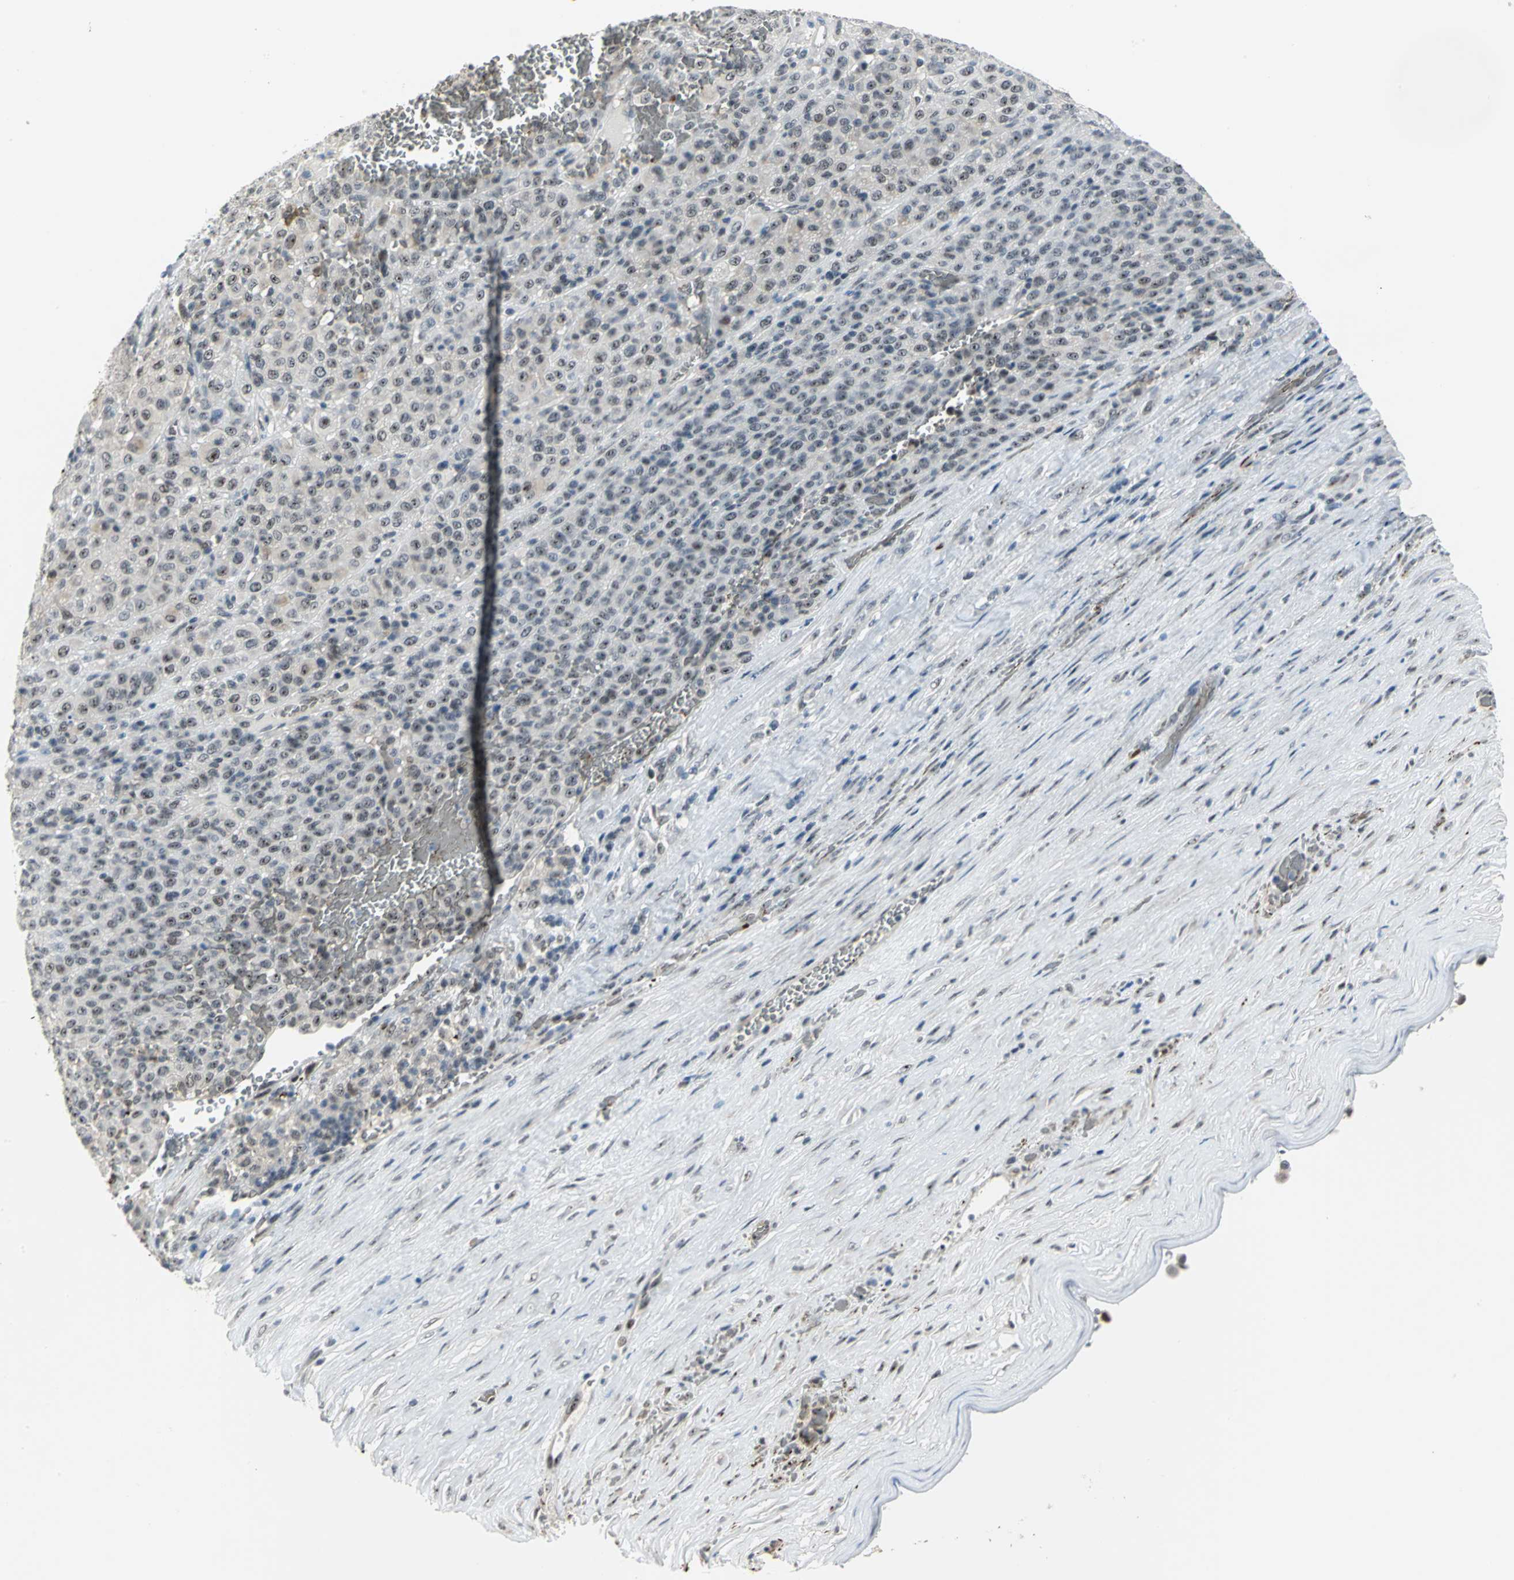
{"staining": {"intensity": "weak", "quantity": ">75%", "location": "nuclear"}, "tissue": "melanoma", "cell_type": "Tumor cells", "image_type": "cancer", "snomed": [{"axis": "morphology", "description": "Malignant melanoma, Metastatic site"}, {"axis": "topography", "description": "Pancreas"}], "caption": "Tumor cells reveal low levels of weak nuclear expression in approximately >75% of cells in malignant melanoma (metastatic site).", "gene": "GLI3", "patient": {"sex": "female", "age": 30}}